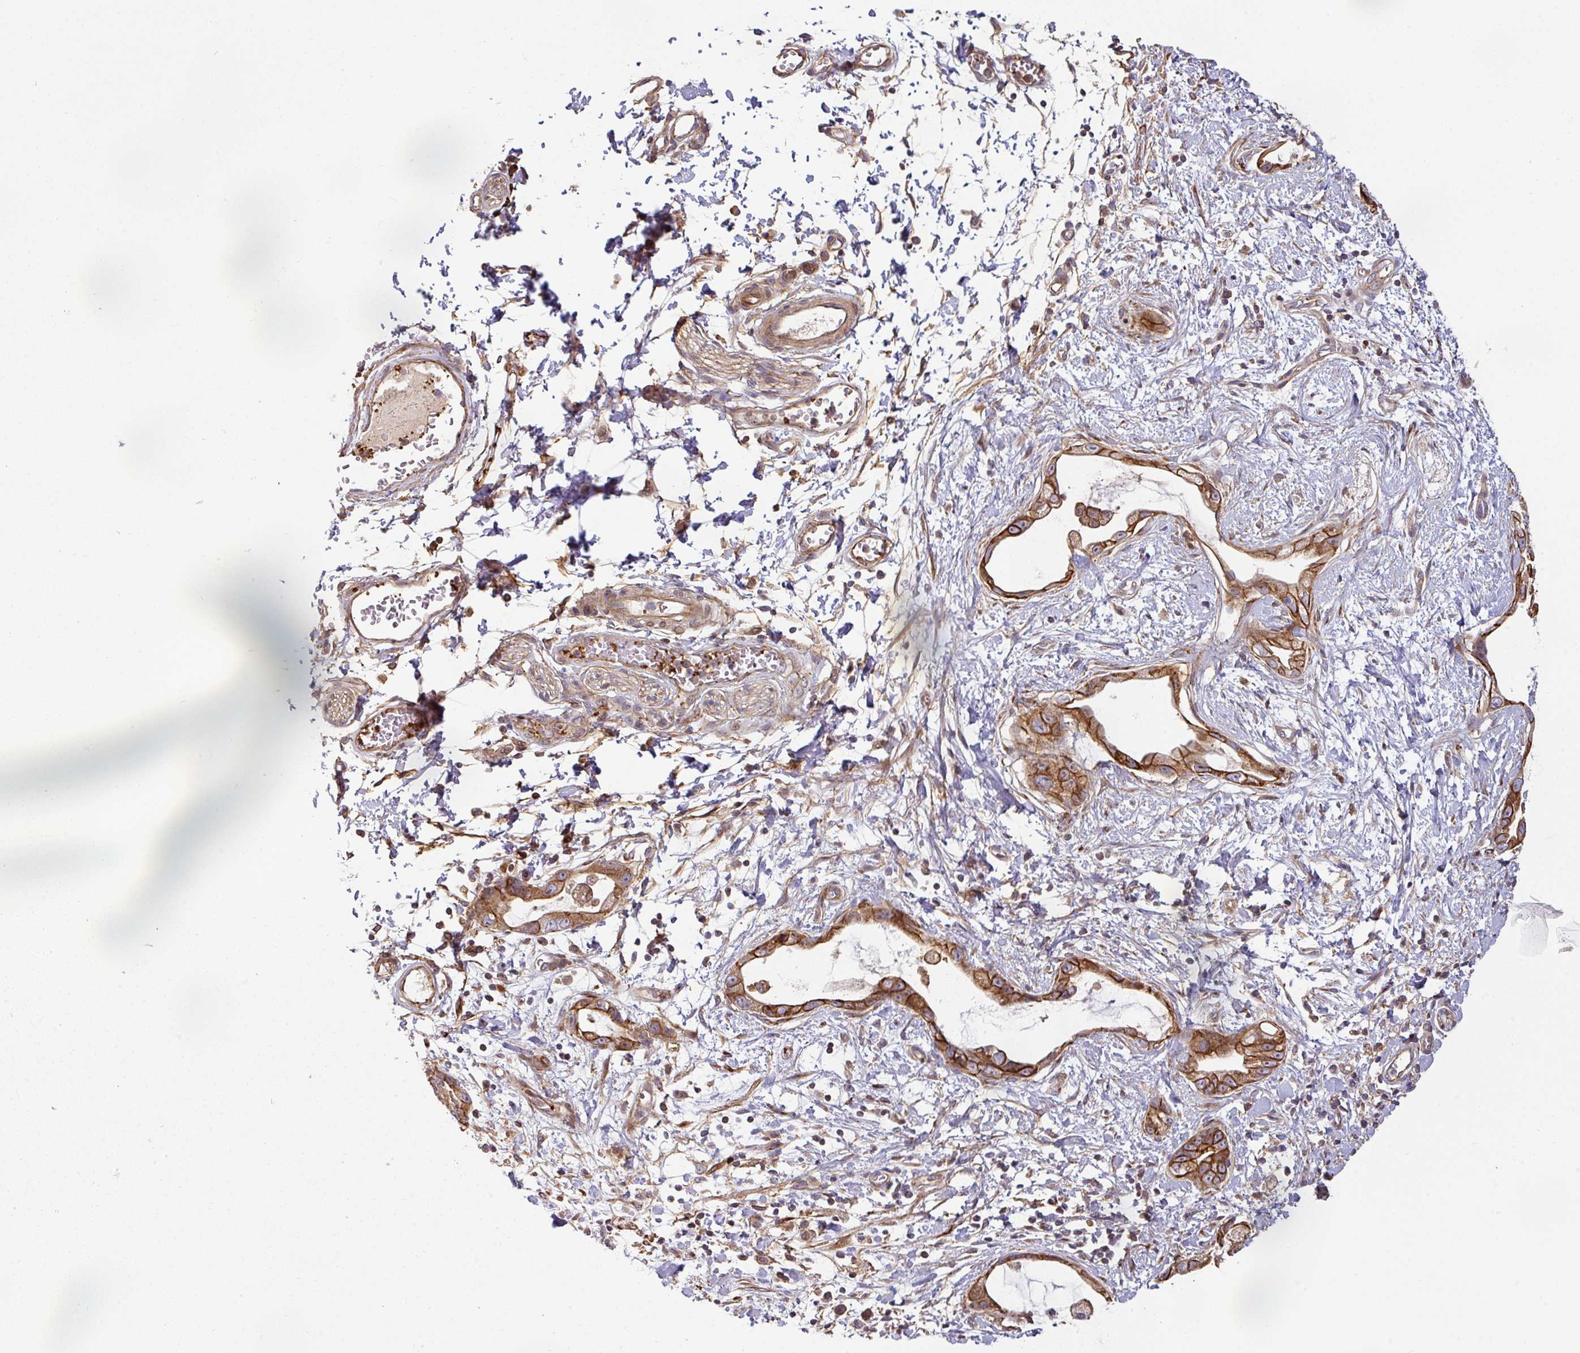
{"staining": {"intensity": "strong", "quantity": ">75%", "location": "cytoplasmic/membranous"}, "tissue": "stomach cancer", "cell_type": "Tumor cells", "image_type": "cancer", "snomed": [{"axis": "morphology", "description": "Adenocarcinoma, NOS"}, {"axis": "topography", "description": "Stomach"}], "caption": "Brown immunohistochemical staining in stomach adenocarcinoma reveals strong cytoplasmic/membranous staining in about >75% of tumor cells.", "gene": "CASP2", "patient": {"sex": "male", "age": 55}}